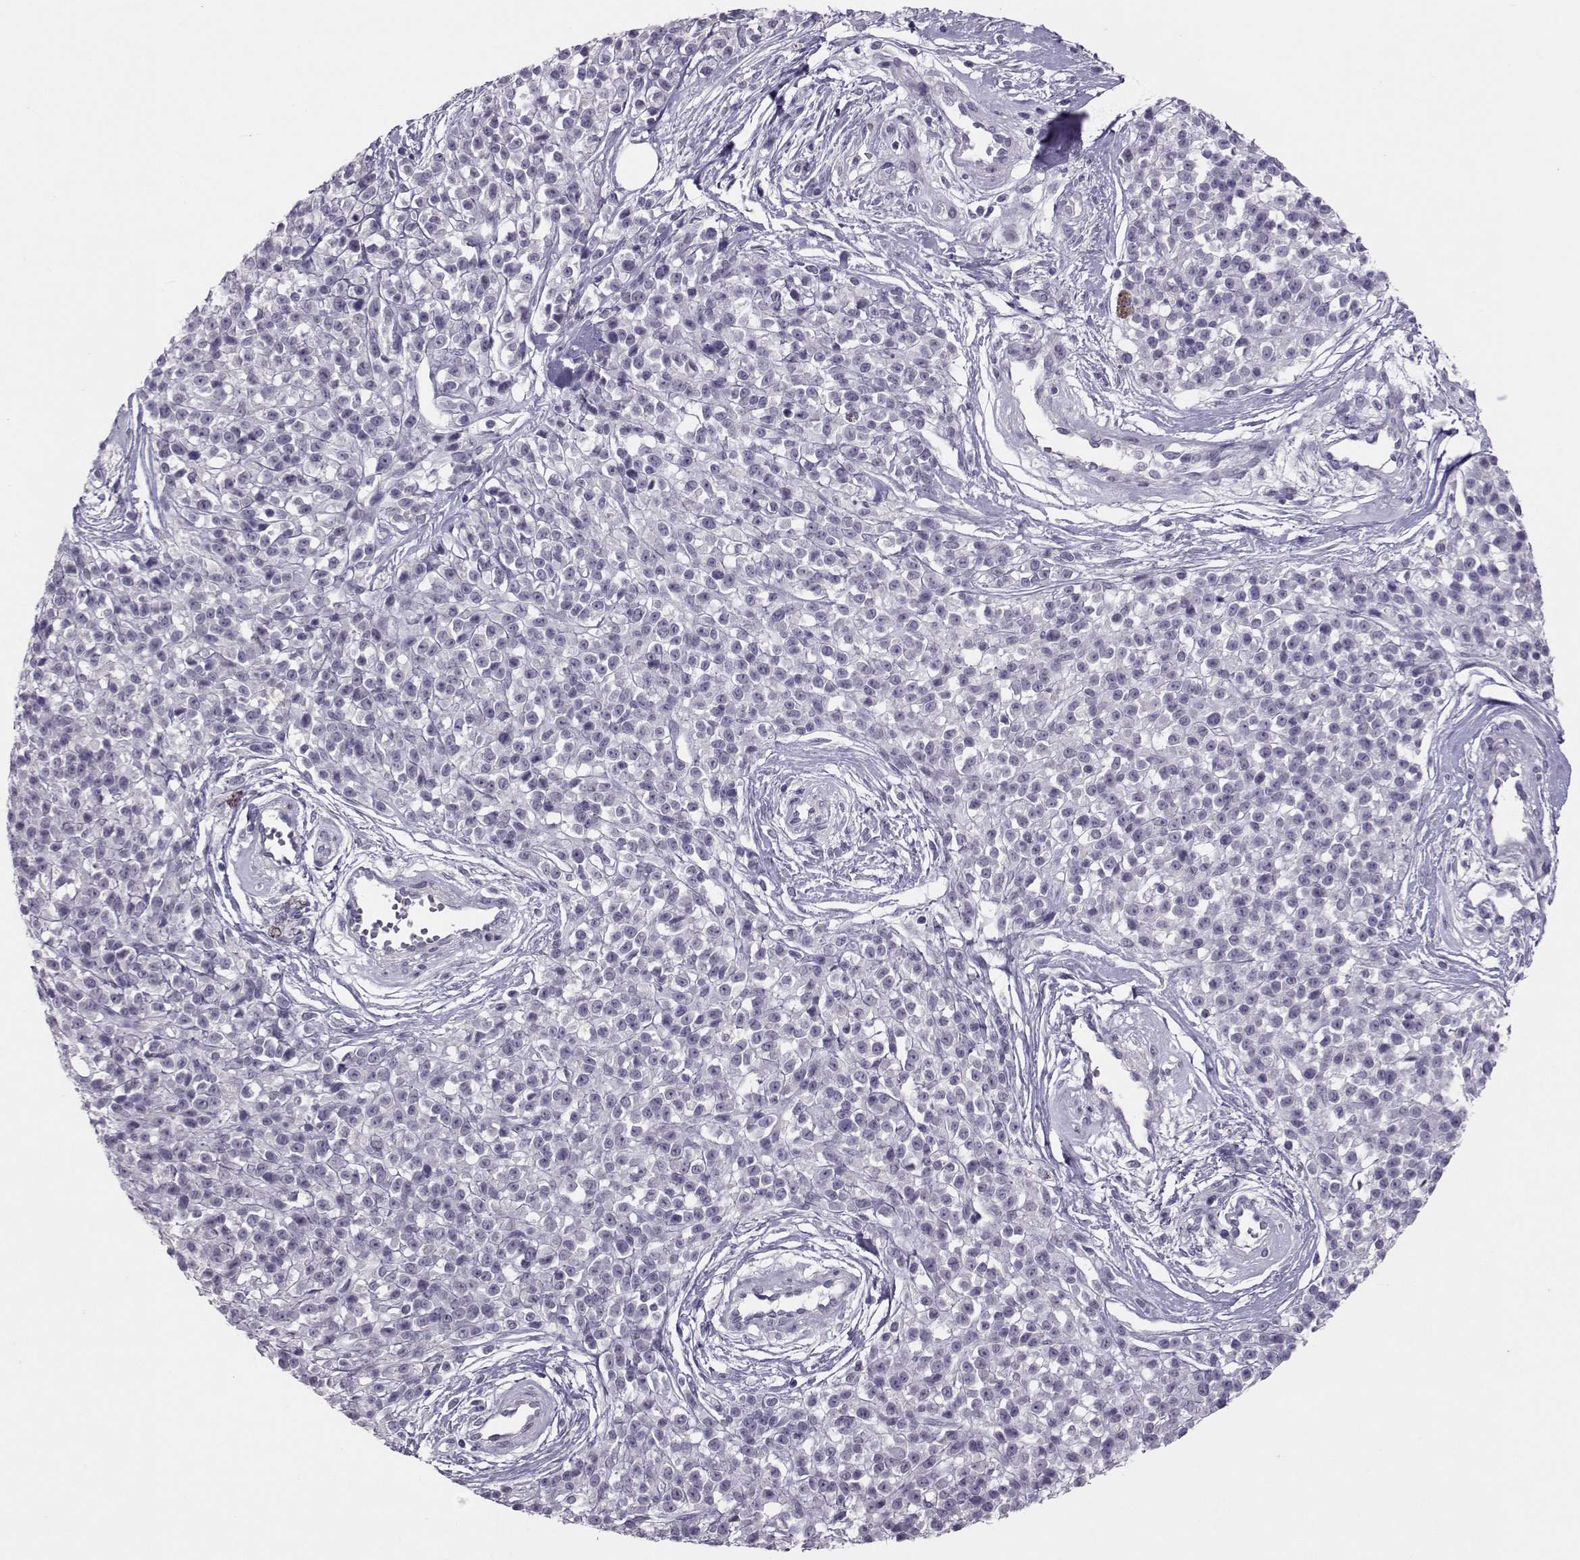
{"staining": {"intensity": "negative", "quantity": "none", "location": "none"}, "tissue": "melanoma", "cell_type": "Tumor cells", "image_type": "cancer", "snomed": [{"axis": "morphology", "description": "Malignant melanoma, NOS"}, {"axis": "topography", "description": "Skin"}, {"axis": "topography", "description": "Skin of trunk"}], "caption": "There is no significant expression in tumor cells of malignant melanoma. The staining is performed using DAB (3,3'-diaminobenzidine) brown chromogen with nuclei counter-stained in using hematoxylin.", "gene": "ASRGL1", "patient": {"sex": "male", "age": 74}}